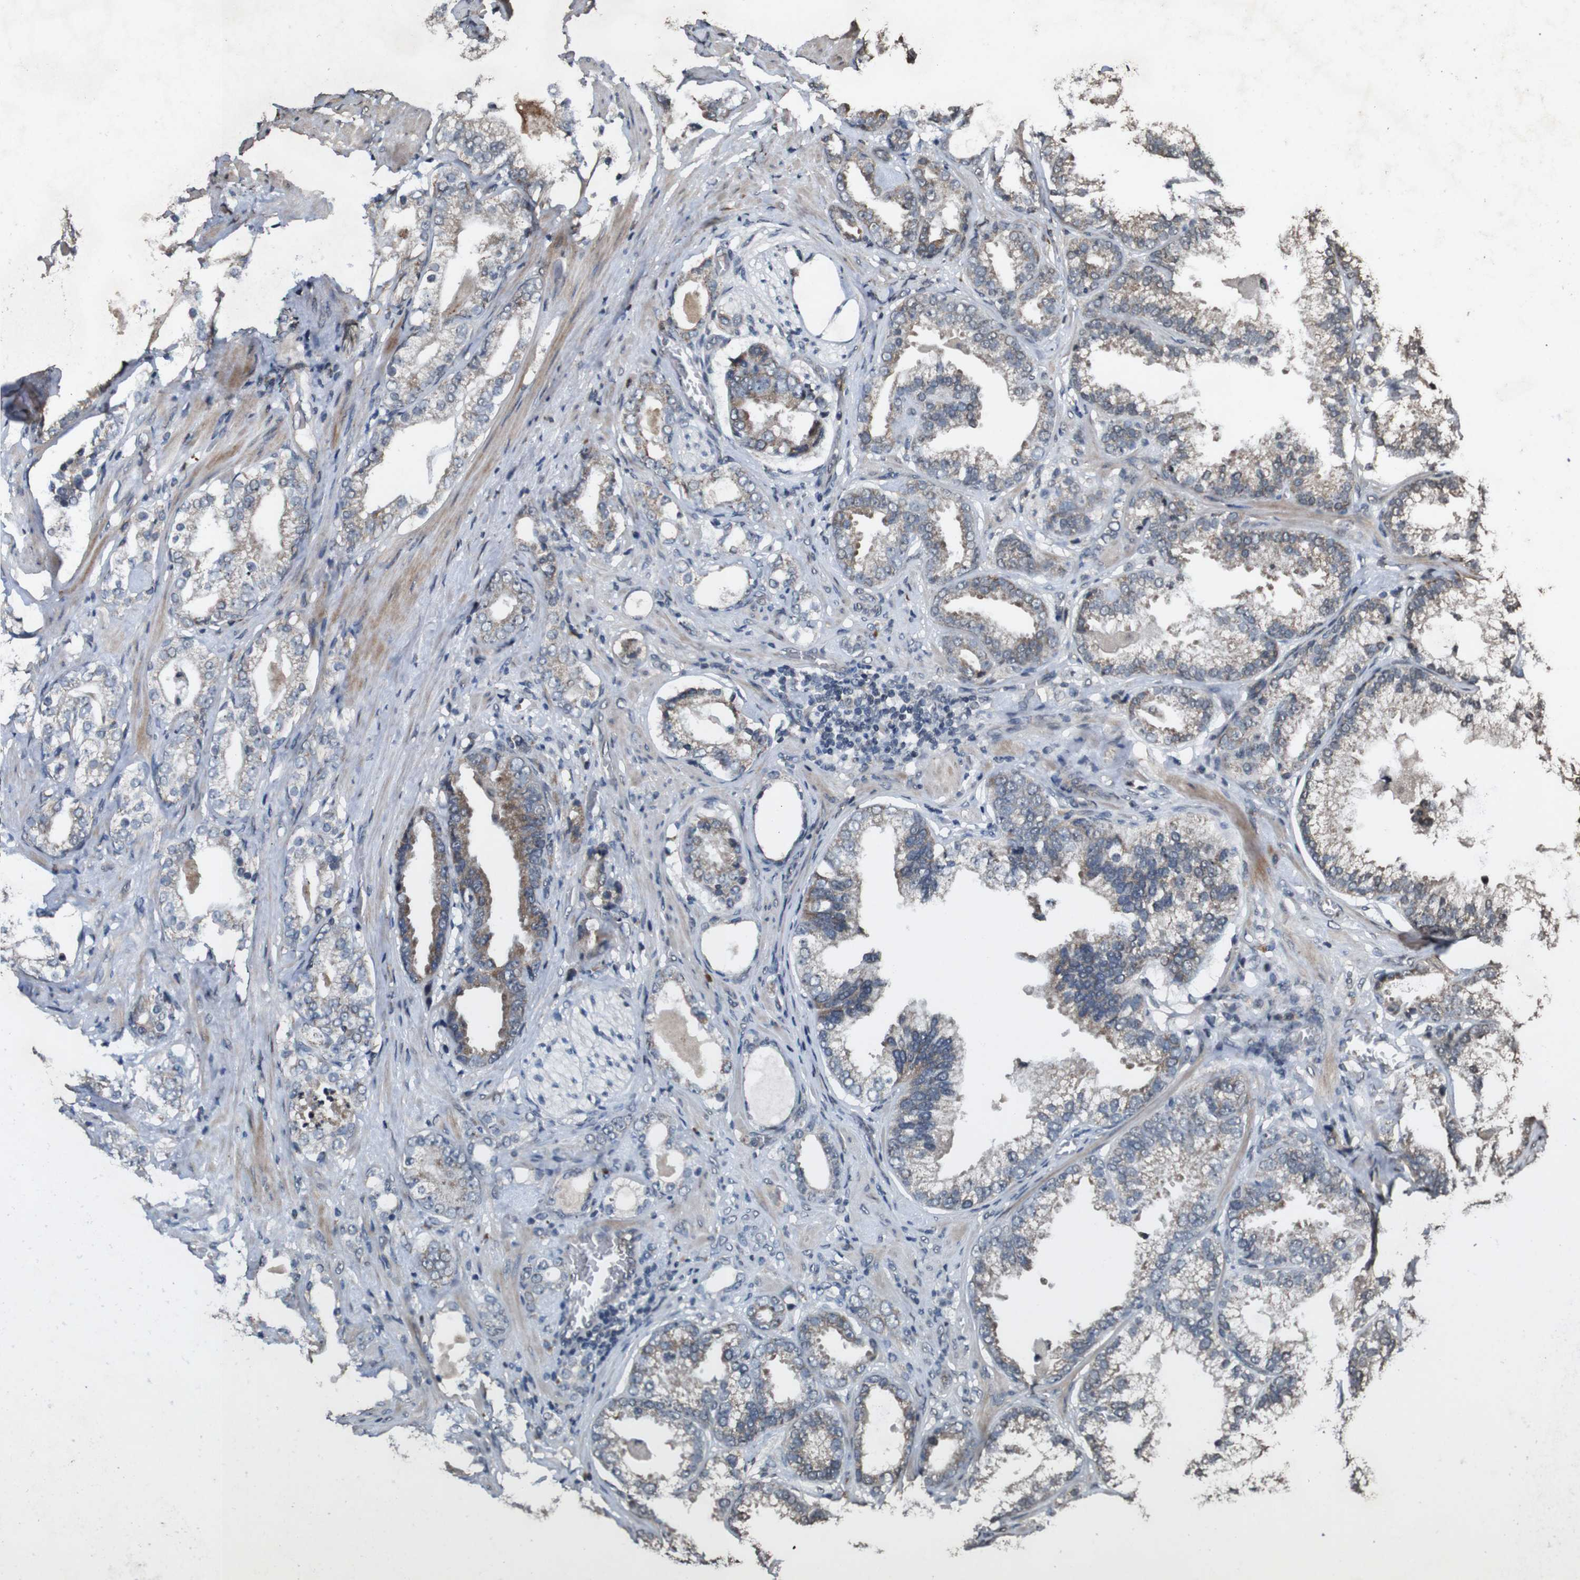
{"staining": {"intensity": "weak", "quantity": "<25%", "location": "cytoplasmic/membranous"}, "tissue": "prostate cancer", "cell_type": "Tumor cells", "image_type": "cancer", "snomed": [{"axis": "morphology", "description": "Adenocarcinoma, Low grade"}, {"axis": "topography", "description": "Prostate"}], "caption": "Human prostate low-grade adenocarcinoma stained for a protein using IHC demonstrates no expression in tumor cells.", "gene": "SORL1", "patient": {"sex": "male", "age": 59}}